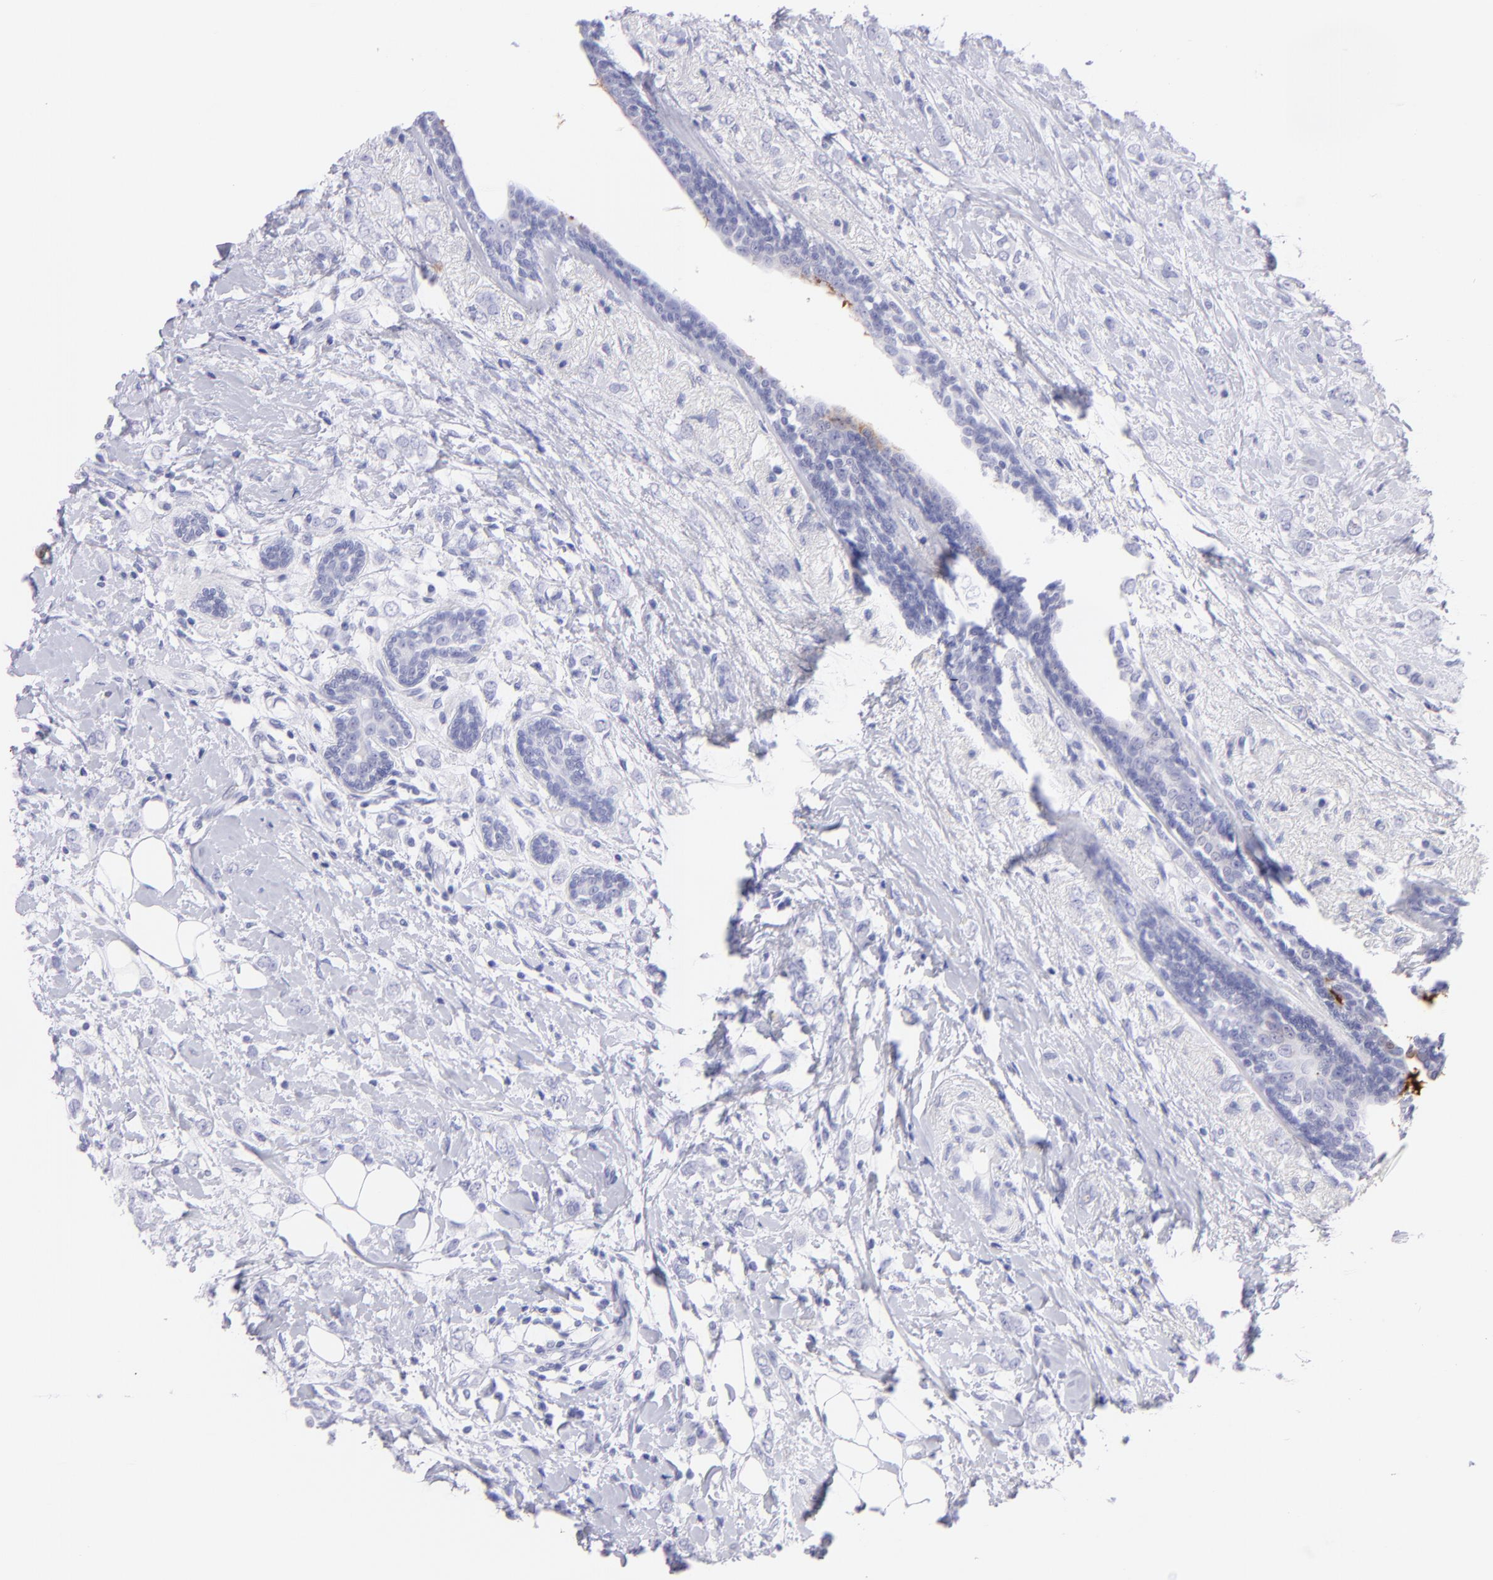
{"staining": {"intensity": "negative", "quantity": "none", "location": "none"}, "tissue": "breast cancer", "cell_type": "Tumor cells", "image_type": "cancer", "snomed": [{"axis": "morphology", "description": "Normal tissue, NOS"}, {"axis": "morphology", "description": "Lobular carcinoma"}, {"axis": "topography", "description": "Breast"}], "caption": "DAB immunohistochemical staining of human breast lobular carcinoma demonstrates no significant expression in tumor cells.", "gene": "PIP", "patient": {"sex": "female", "age": 47}}